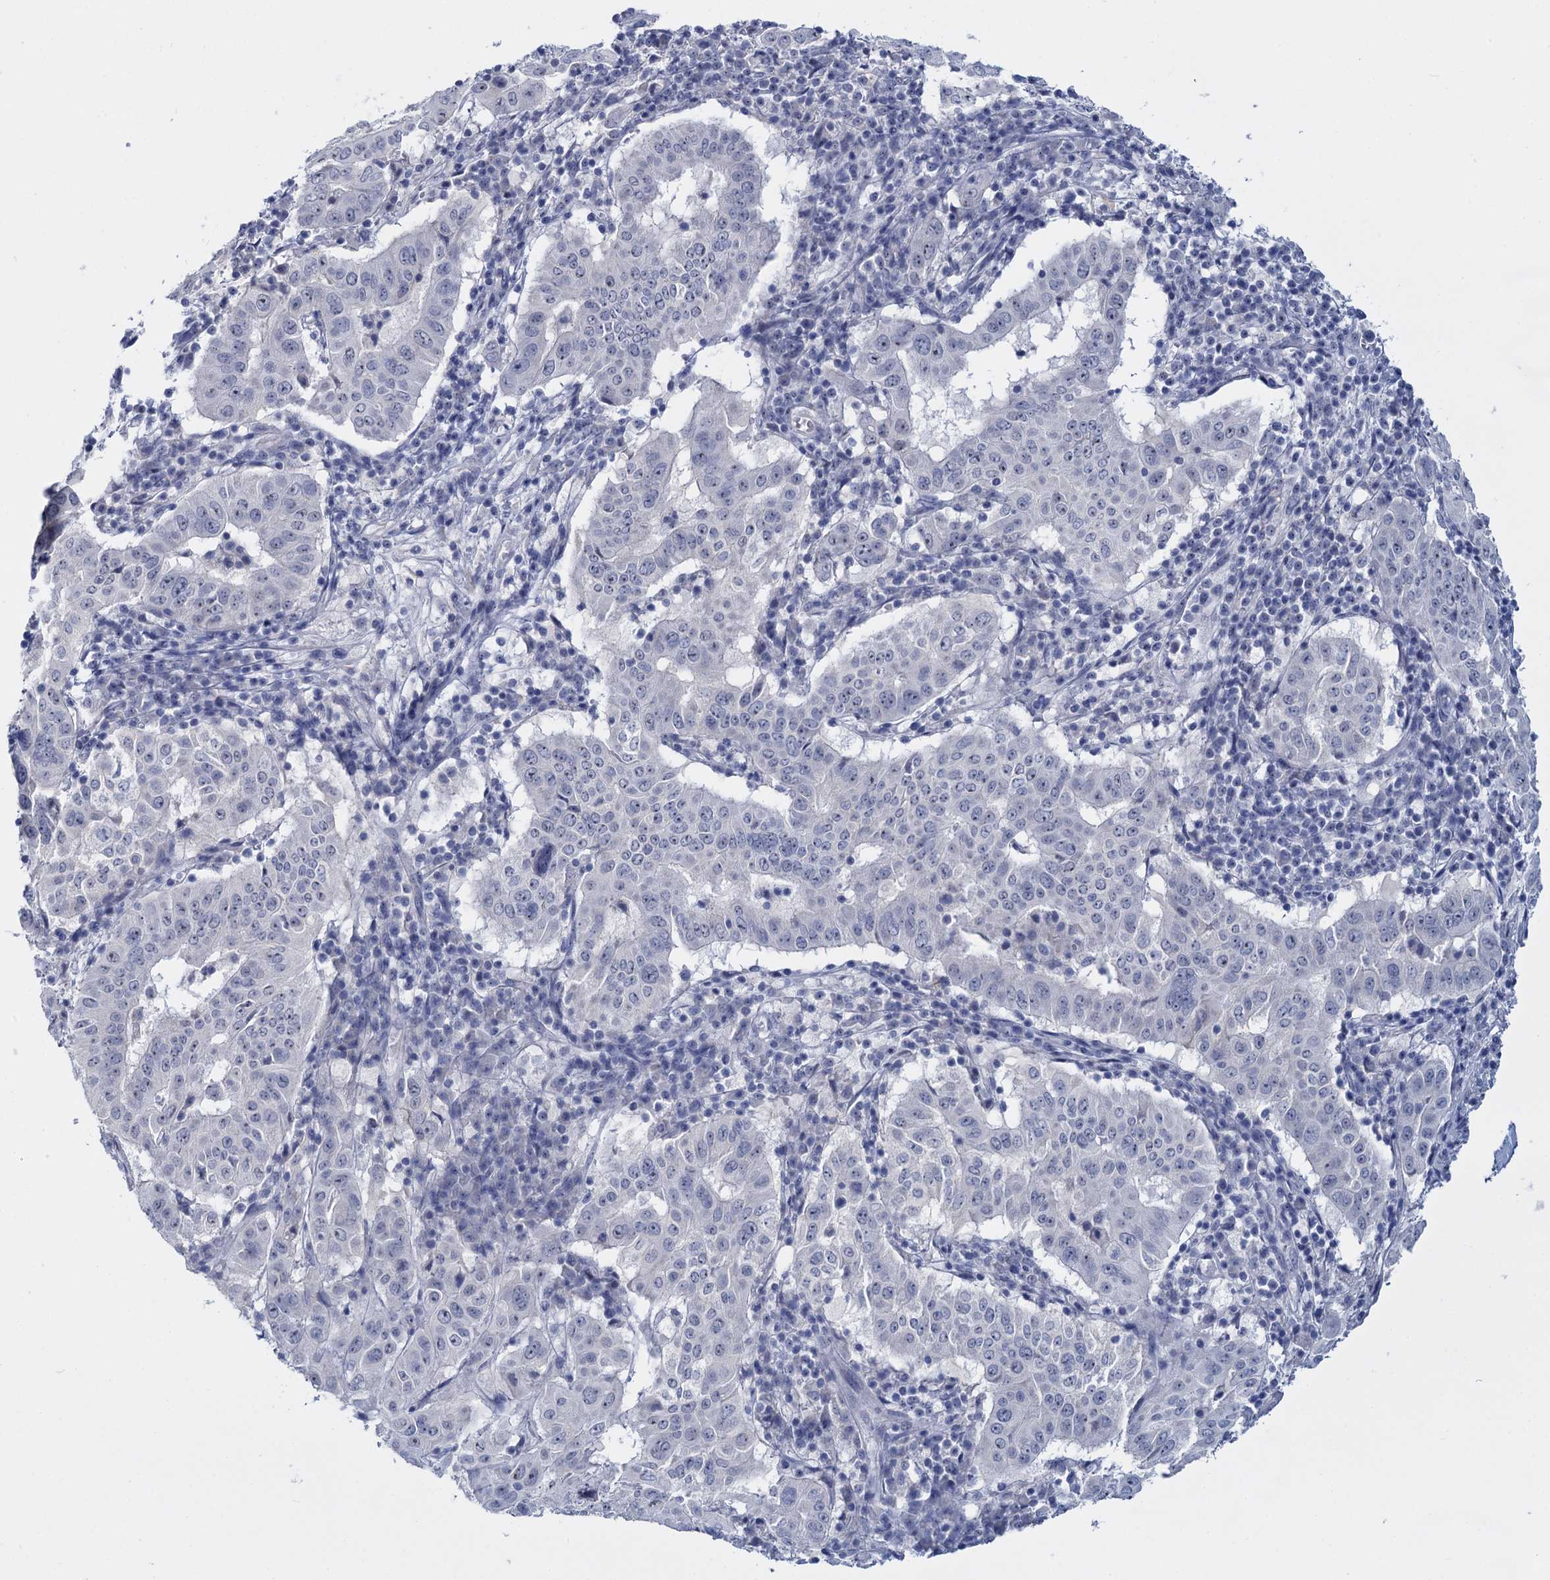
{"staining": {"intensity": "negative", "quantity": "none", "location": "none"}, "tissue": "pancreatic cancer", "cell_type": "Tumor cells", "image_type": "cancer", "snomed": [{"axis": "morphology", "description": "Adenocarcinoma, NOS"}, {"axis": "topography", "description": "Pancreas"}], "caption": "Pancreatic cancer was stained to show a protein in brown. There is no significant staining in tumor cells.", "gene": "SFN", "patient": {"sex": "male", "age": 63}}